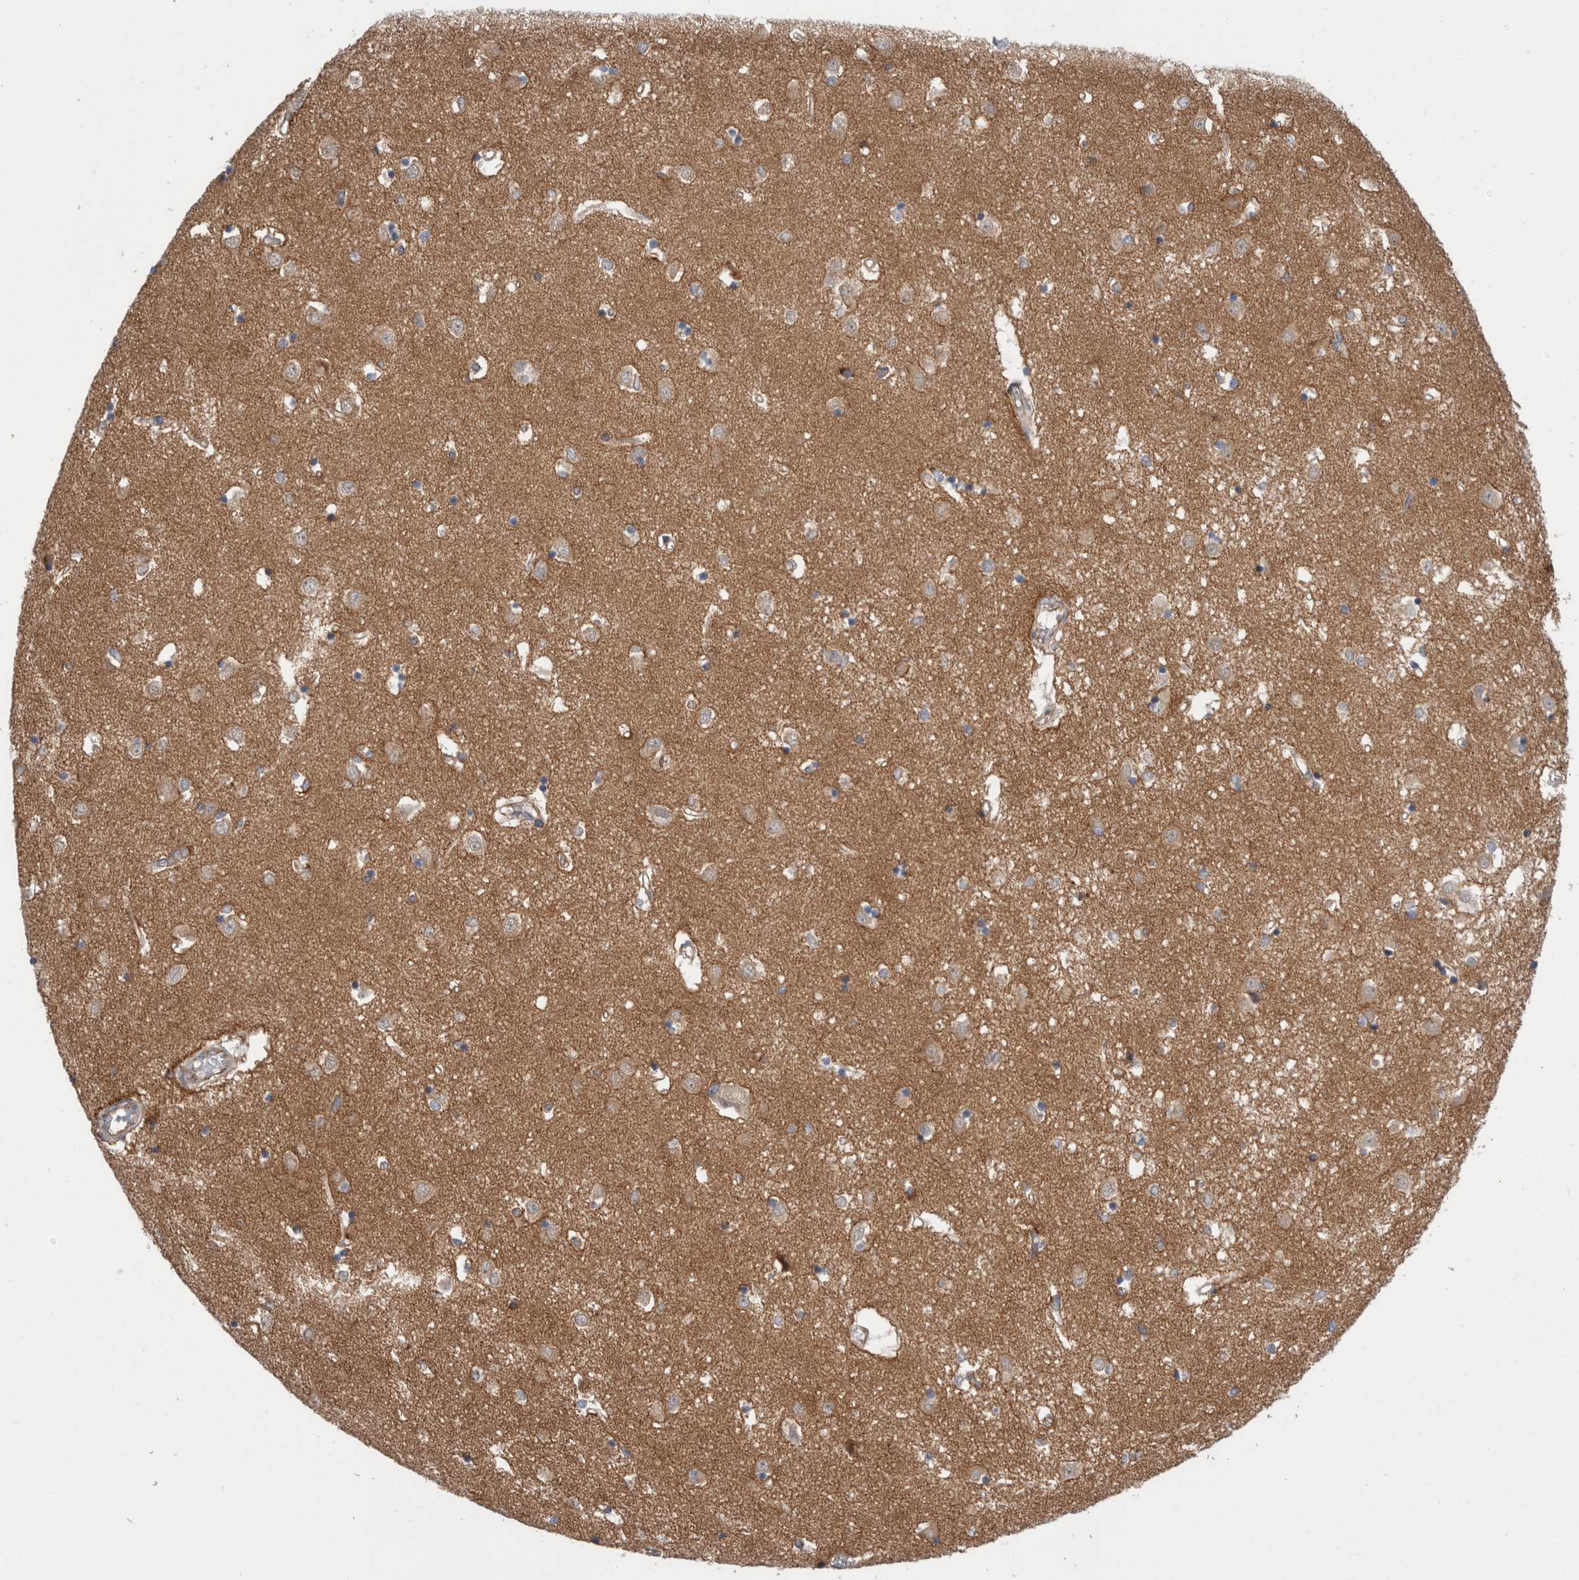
{"staining": {"intensity": "negative", "quantity": "none", "location": "none"}, "tissue": "caudate", "cell_type": "Glial cells", "image_type": "normal", "snomed": [{"axis": "morphology", "description": "Normal tissue, NOS"}, {"axis": "topography", "description": "Lateral ventricle wall"}], "caption": "Glial cells are negative for protein expression in normal human caudate. (Immunohistochemistry (ihc), brightfield microscopy, high magnification).", "gene": "TAFA5", "patient": {"sex": "male", "age": 45}}